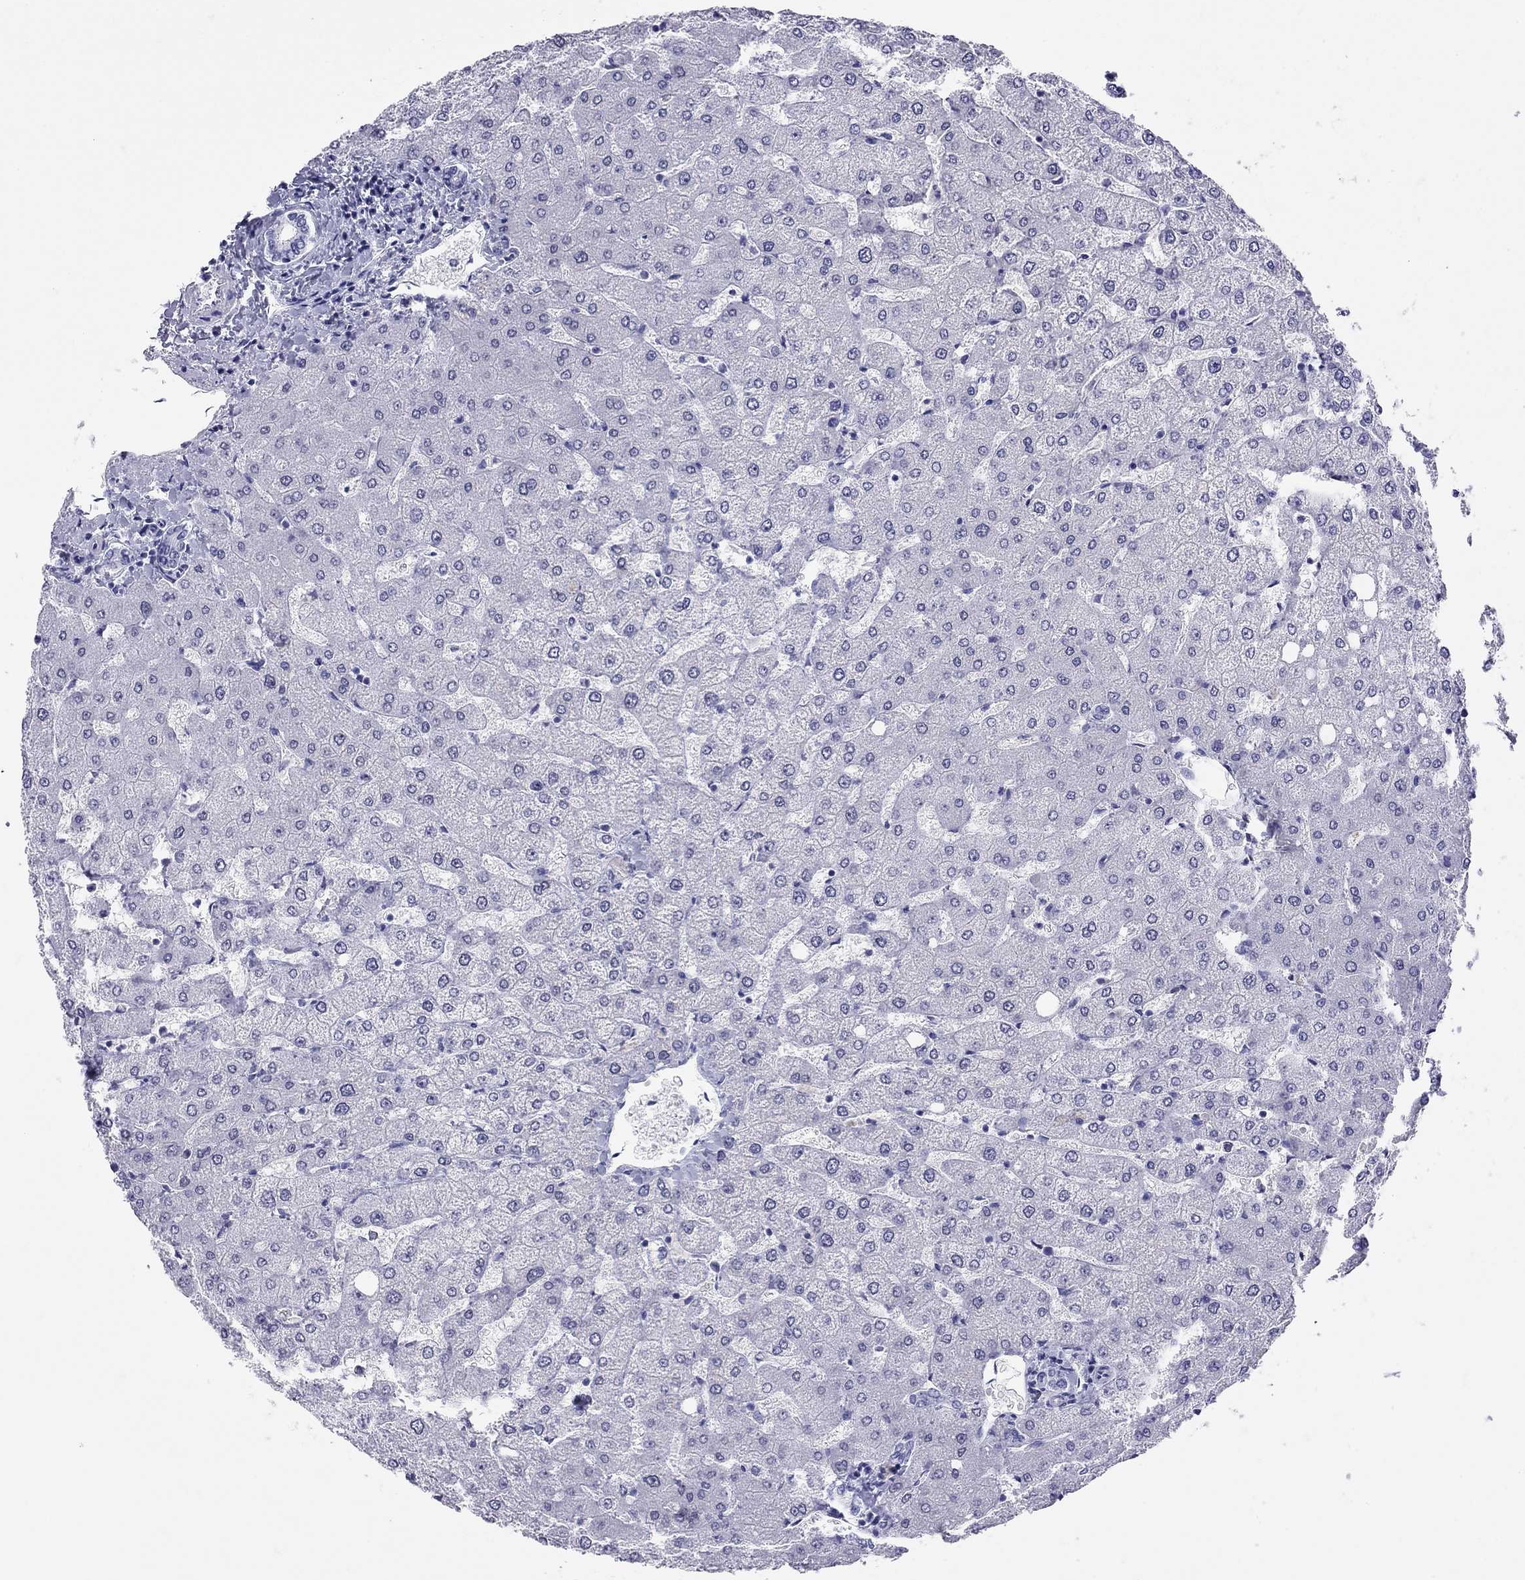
{"staining": {"intensity": "negative", "quantity": "none", "location": "none"}, "tissue": "liver", "cell_type": "Cholangiocytes", "image_type": "normal", "snomed": [{"axis": "morphology", "description": "Normal tissue, NOS"}, {"axis": "topography", "description": "Liver"}], "caption": "Immunohistochemistry photomicrograph of unremarkable liver stained for a protein (brown), which reveals no positivity in cholangiocytes.", "gene": "LYAR", "patient": {"sex": "female", "age": 54}}